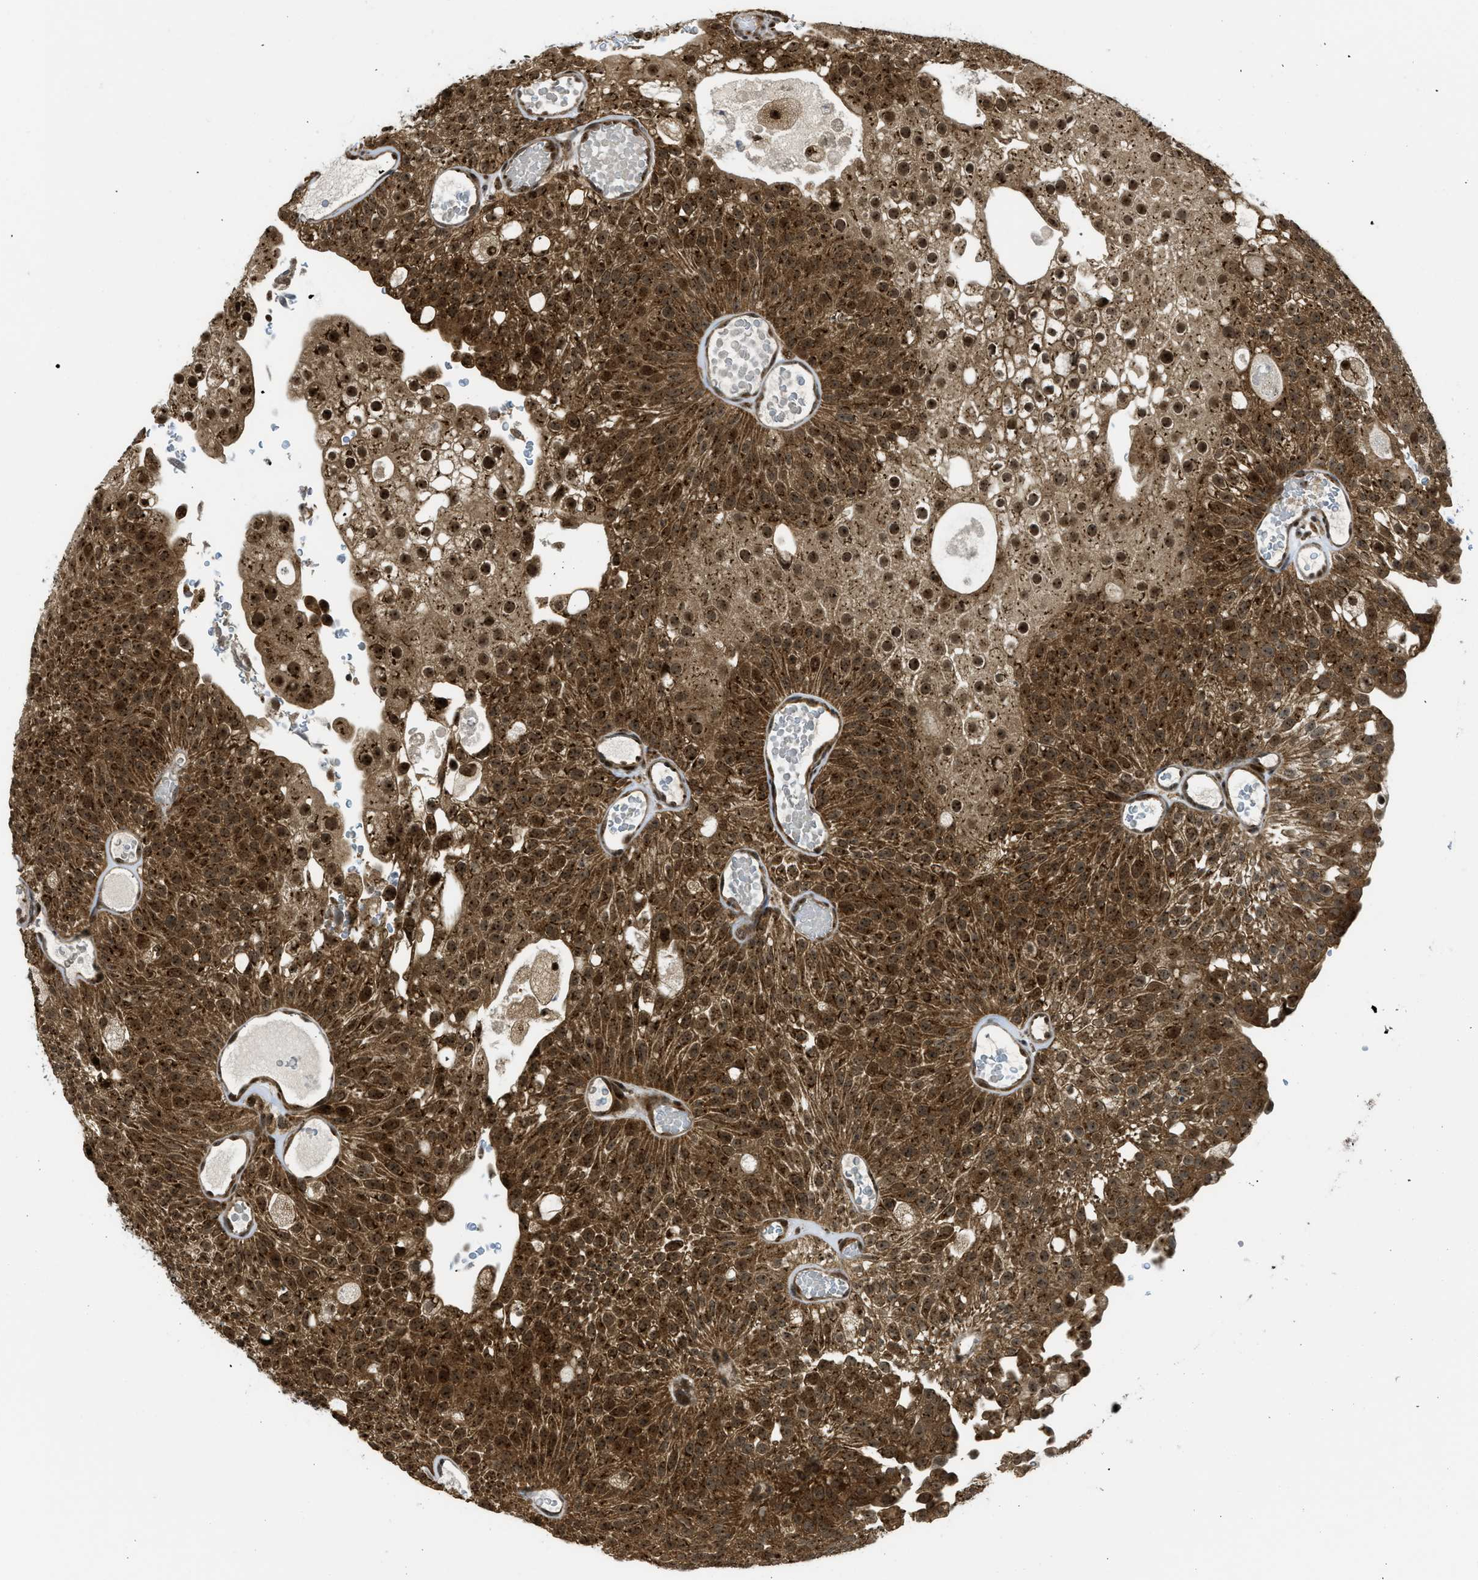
{"staining": {"intensity": "strong", "quantity": ">75%", "location": "cytoplasmic/membranous,nuclear"}, "tissue": "urothelial cancer", "cell_type": "Tumor cells", "image_type": "cancer", "snomed": [{"axis": "morphology", "description": "Urothelial carcinoma, Low grade"}, {"axis": "topography", "description": "Urinary bladder"}], "caption": "Approximately >75% of tumor cells in urothelial cancer show strong cytoplasmic/membranous and nuclear protein expression as visualized by brown immunohistochemical staining.", "gene": "TACC1", "patient": {"sex": "male", "age": 78}}